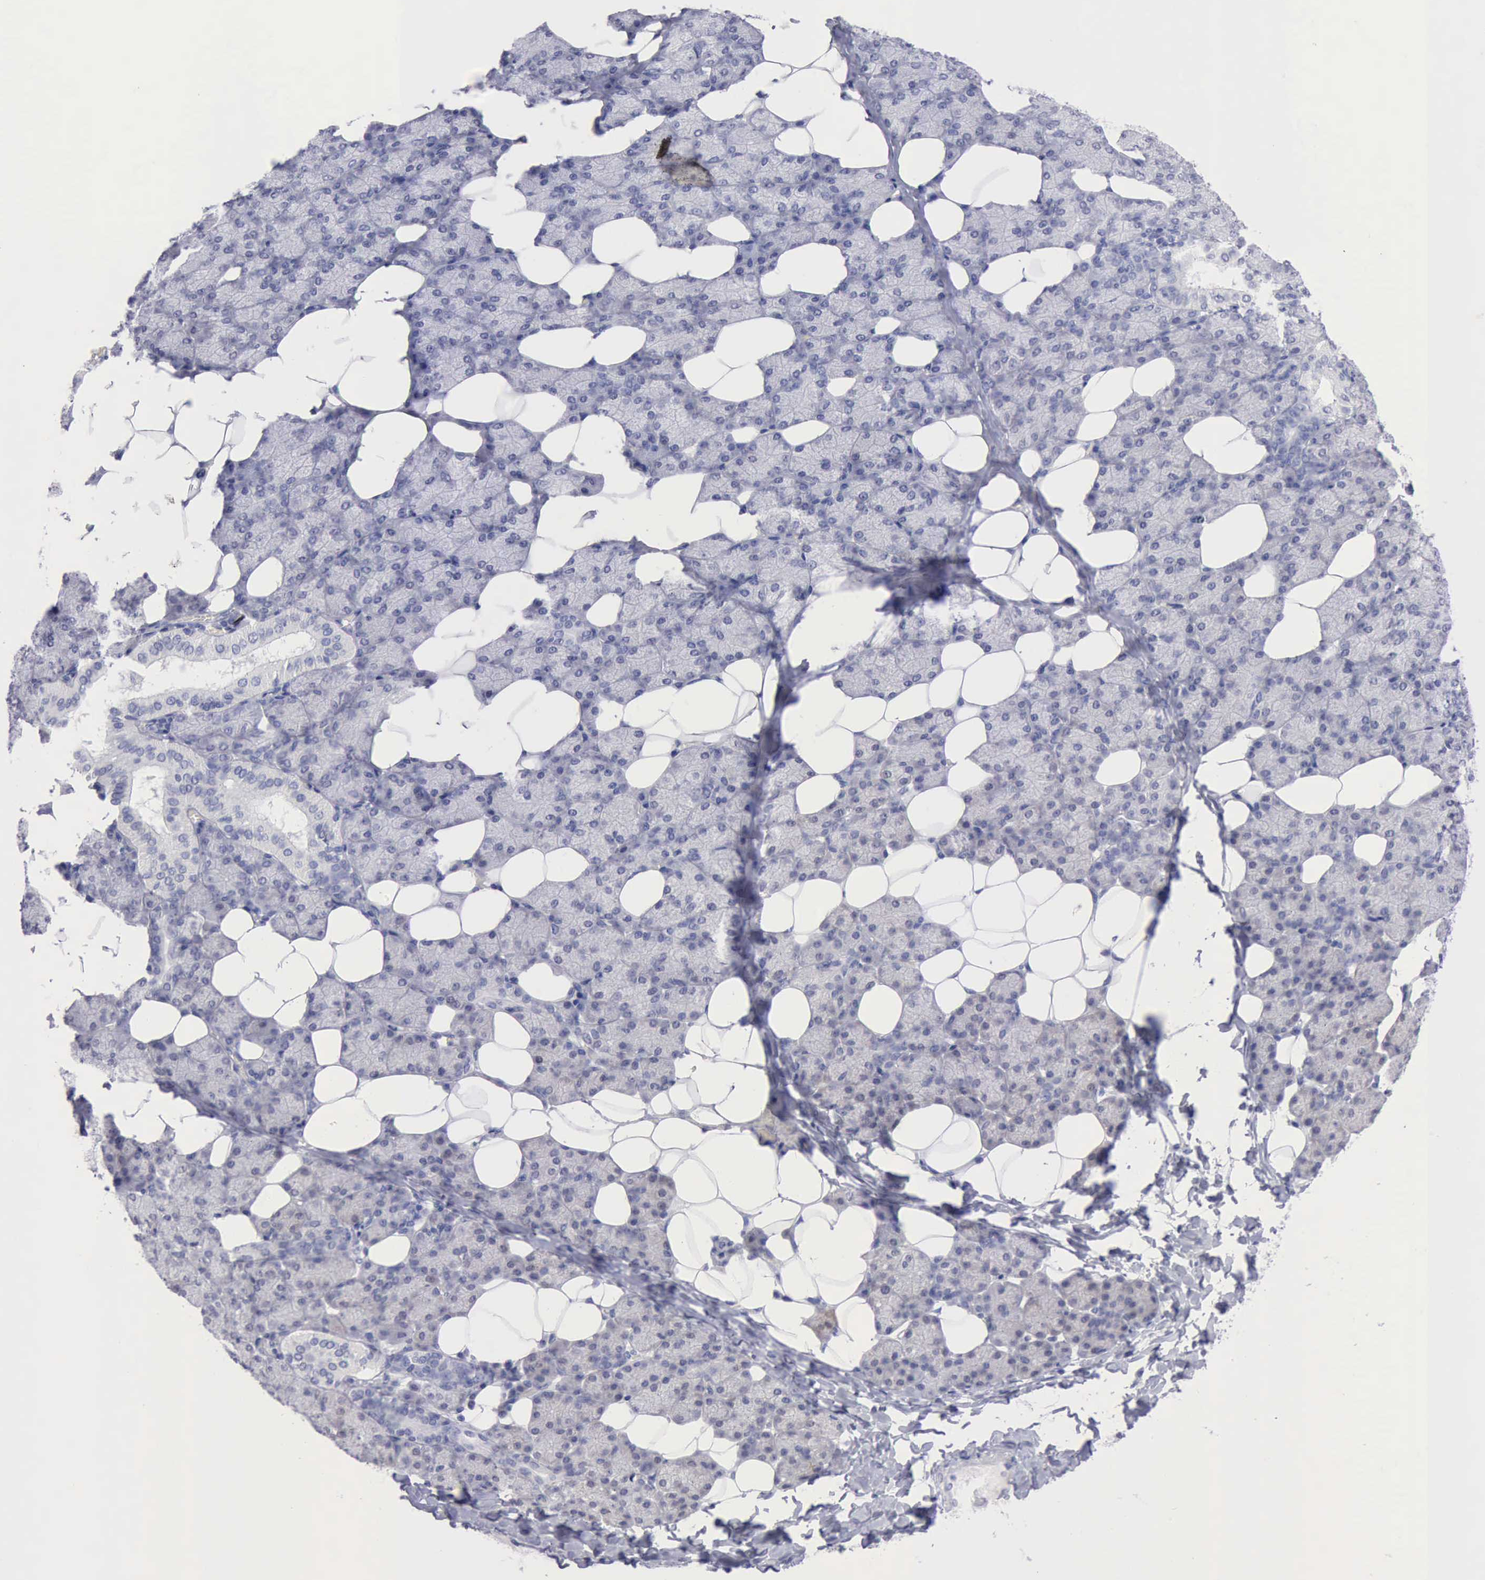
{"staining": {"intensity": "weak", "quantity": "25%-75%", "location": "cytoplasmic/membranous"}, "tissue": "salivary gland", "cell_type": "Glandular cells", "image_type": "normal", "snomed": [{"axis": "morphology", "description": "Normal tissue, NOS"}, {"axis": "topography", "description": "Lymph node"}, {"axis": "topography", "description": "Salivary gland"}], "caption": "This photomicrograph exhibits immunohistochemistry staining of unremarkable human salivary gland, with low weak cytoplasmic/membranous staining in approximately 25%-75% of glandular cells.", "gene": "ANGEL1", "patient": {"sex": "male", "age": 8}}